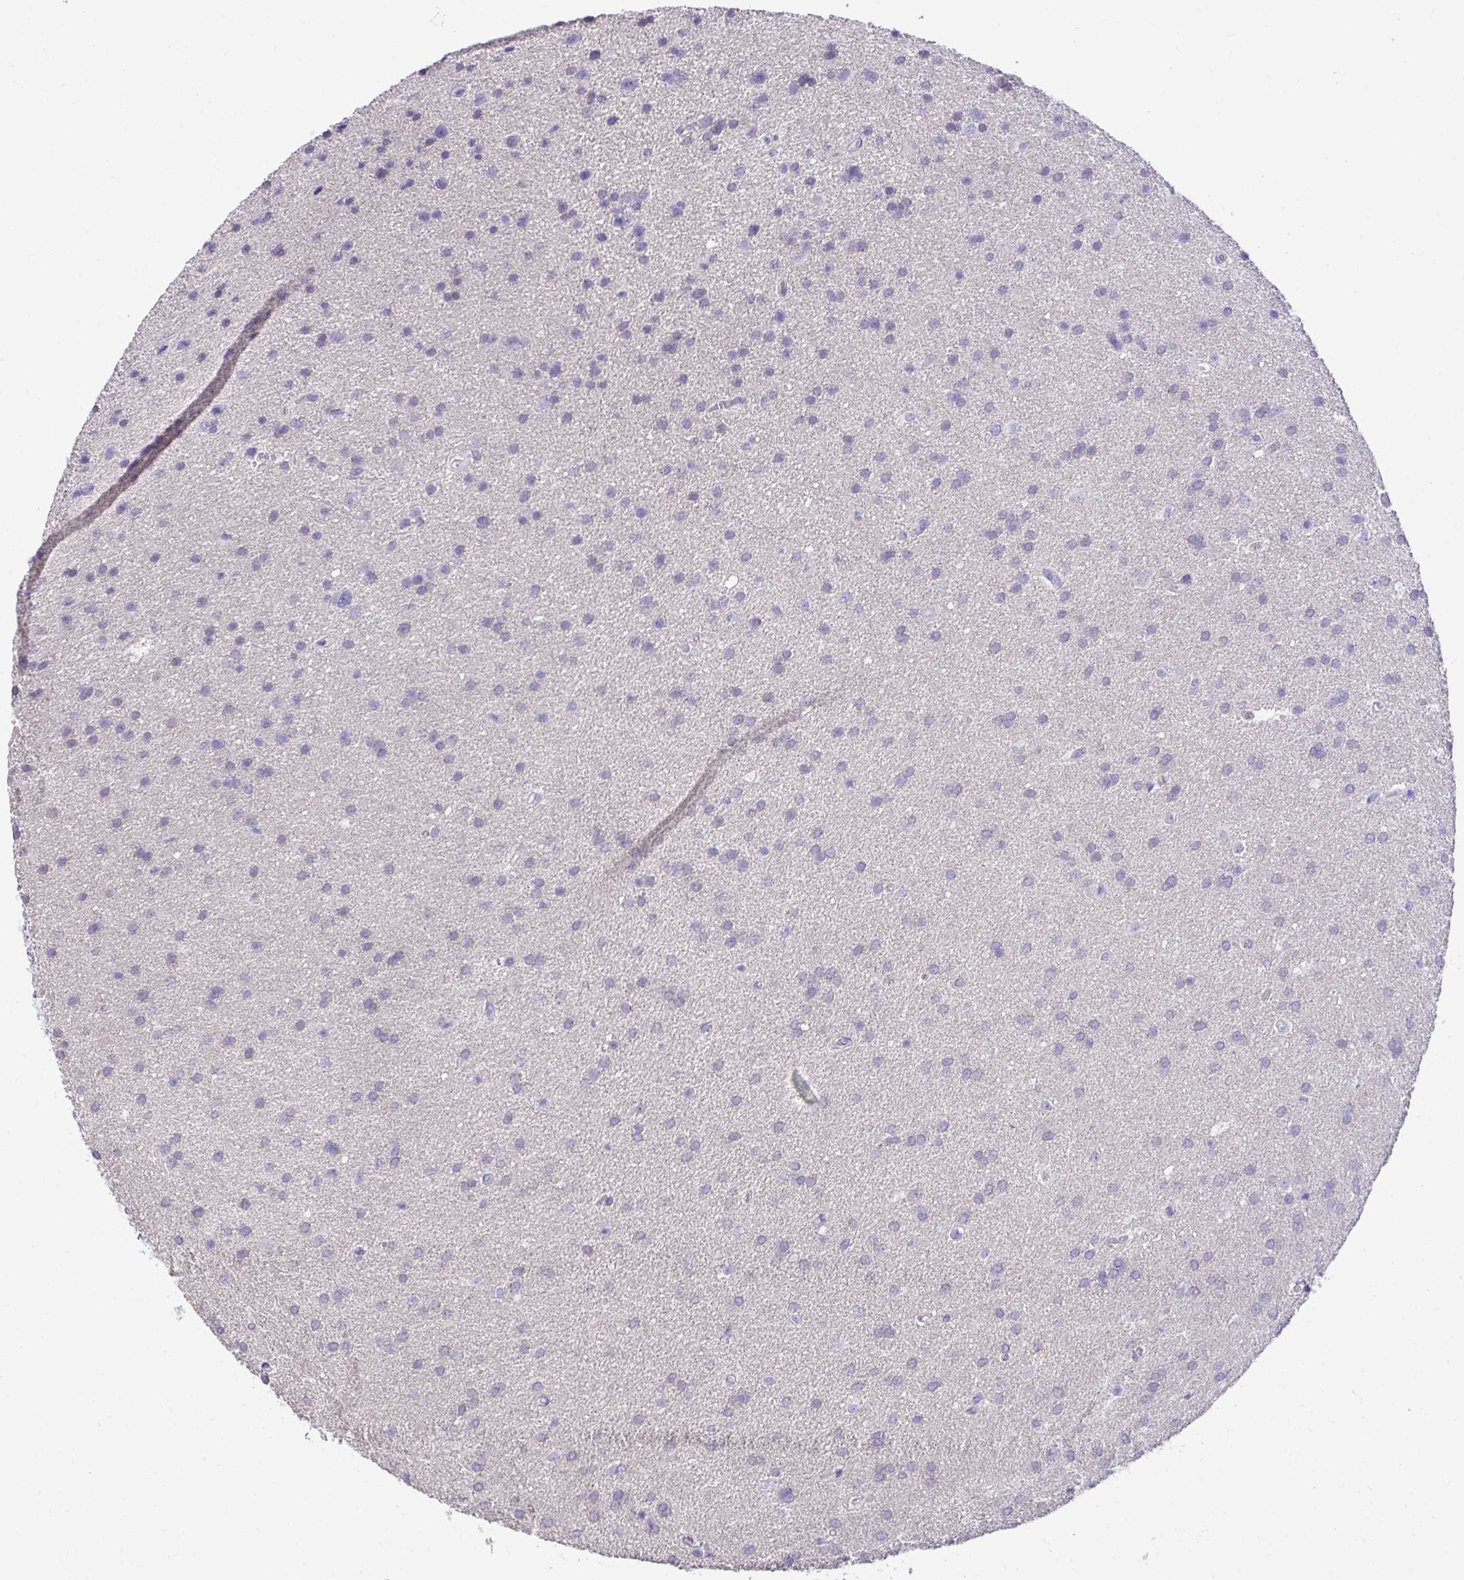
{"staining": {"intensity": "negative", "quantity": "none", "location": "none"}, "tissue": "glioma", "cell_type": "Tumor cells", "image_type": "cancer", "snomed": [{"axis": "morphology", "description": "Glioma, malignant, Low grade"}, {"axis": "topography", "description": "Brain"}], "caption": "IHC of human glioma exhibits no staining in tumor cells. (Immunohistochemistry (ihc), brightfield microscopy, high magnification).", "gene": "TMCO5A", "patient": {"sex": "female", "age": 54}}